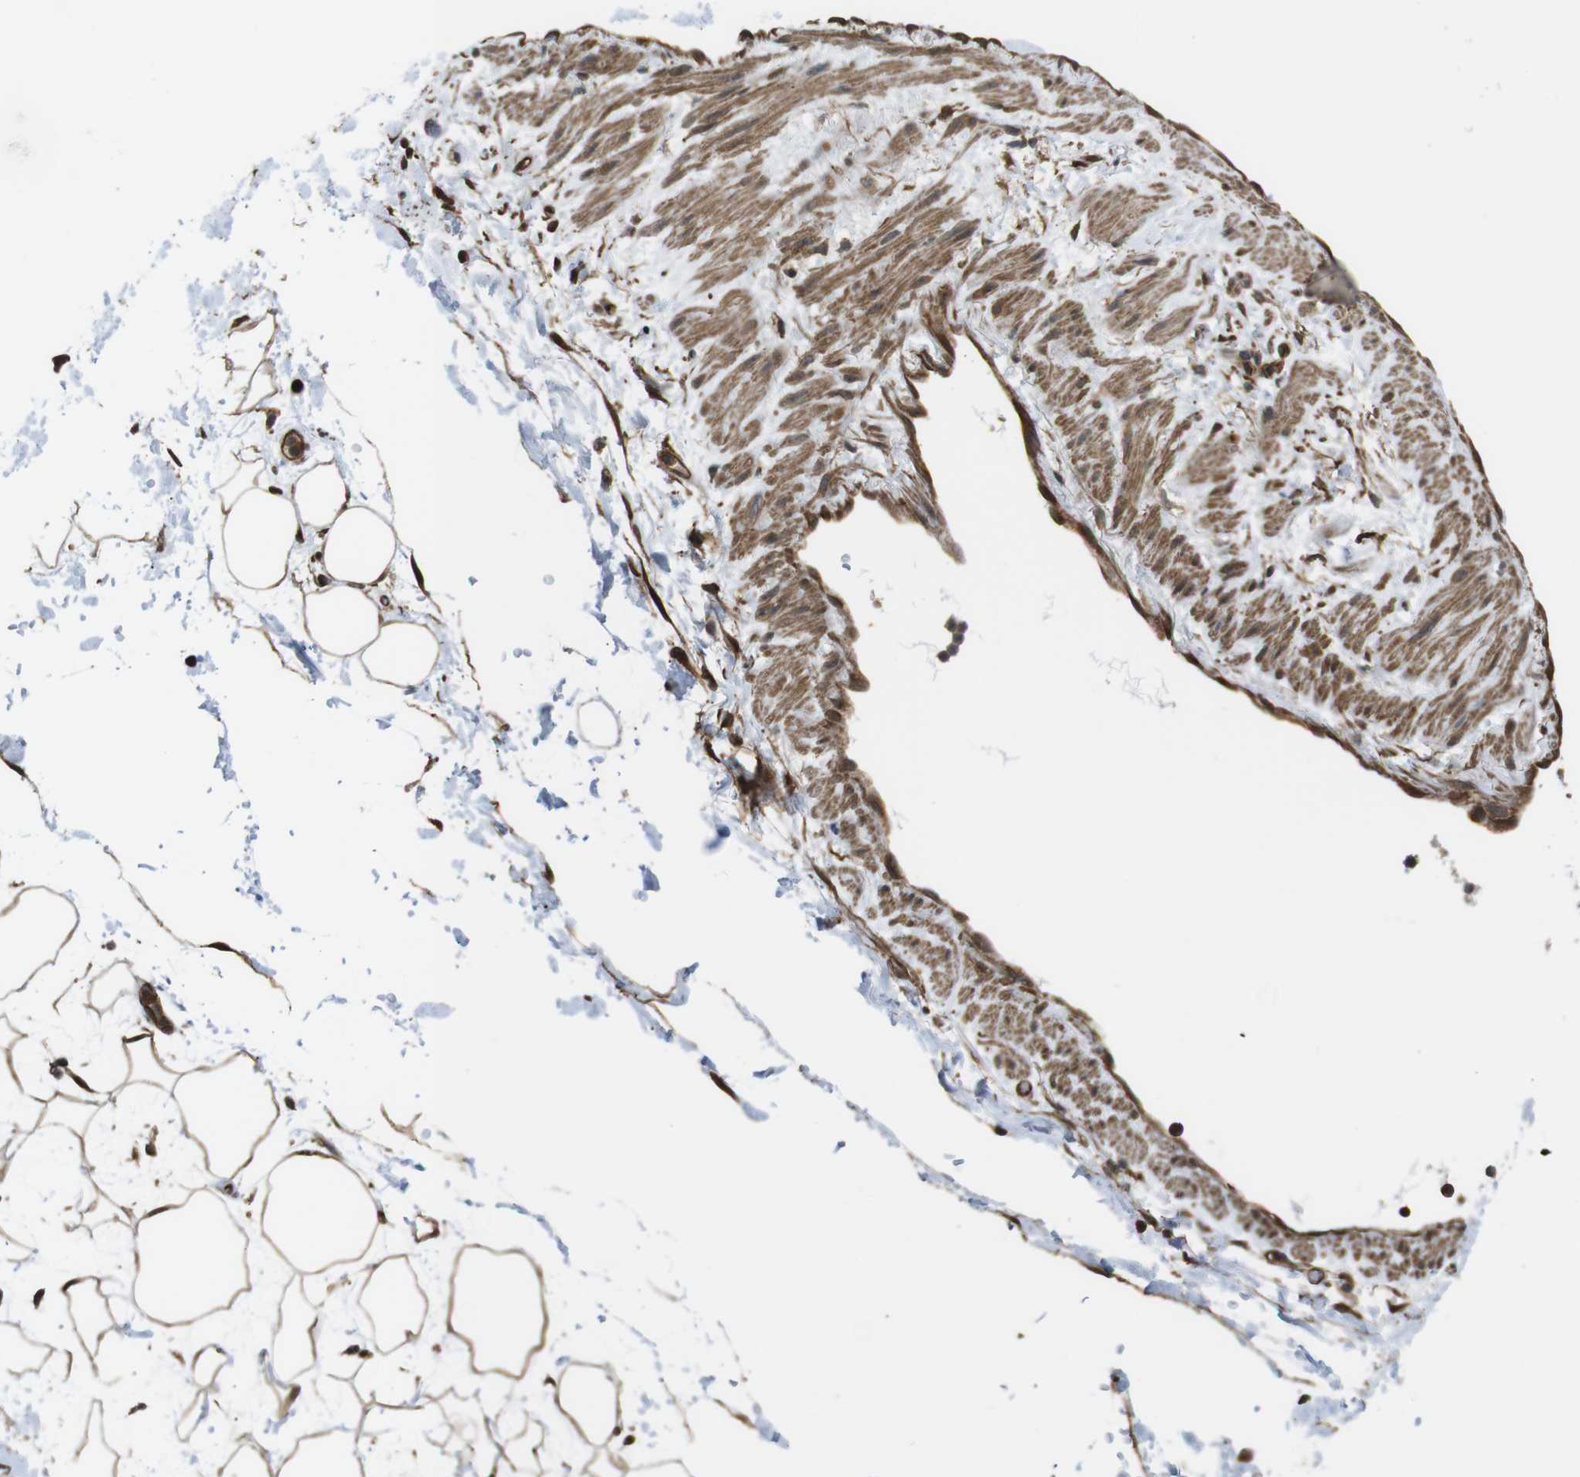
{"staining": {"intensity": "moderate", "quantity": ">75%", "location": "cytoplasmic/membranous"}, "tissue": "adipose tissue", "cell_type": "Adipocytes", "image_type": "normal", "snomed": [{"axis": "morphology", "description": "Normal tissue, NOS"}, {"axis": "topography", "description": "Soft tissue"}], "caption": "Immunohistochemistry of normal adipose tissue exhibits medium levels of moderate cytoplasmic/membranous positivity in about >75% of adipocytes. The protein is stained brown, and the nuclei are stained in blue (DAB IHC with brightfield microscopy, high magnification).", "gene": "ARHGDIA", "patient": {"sex": "male", "age": 72}}